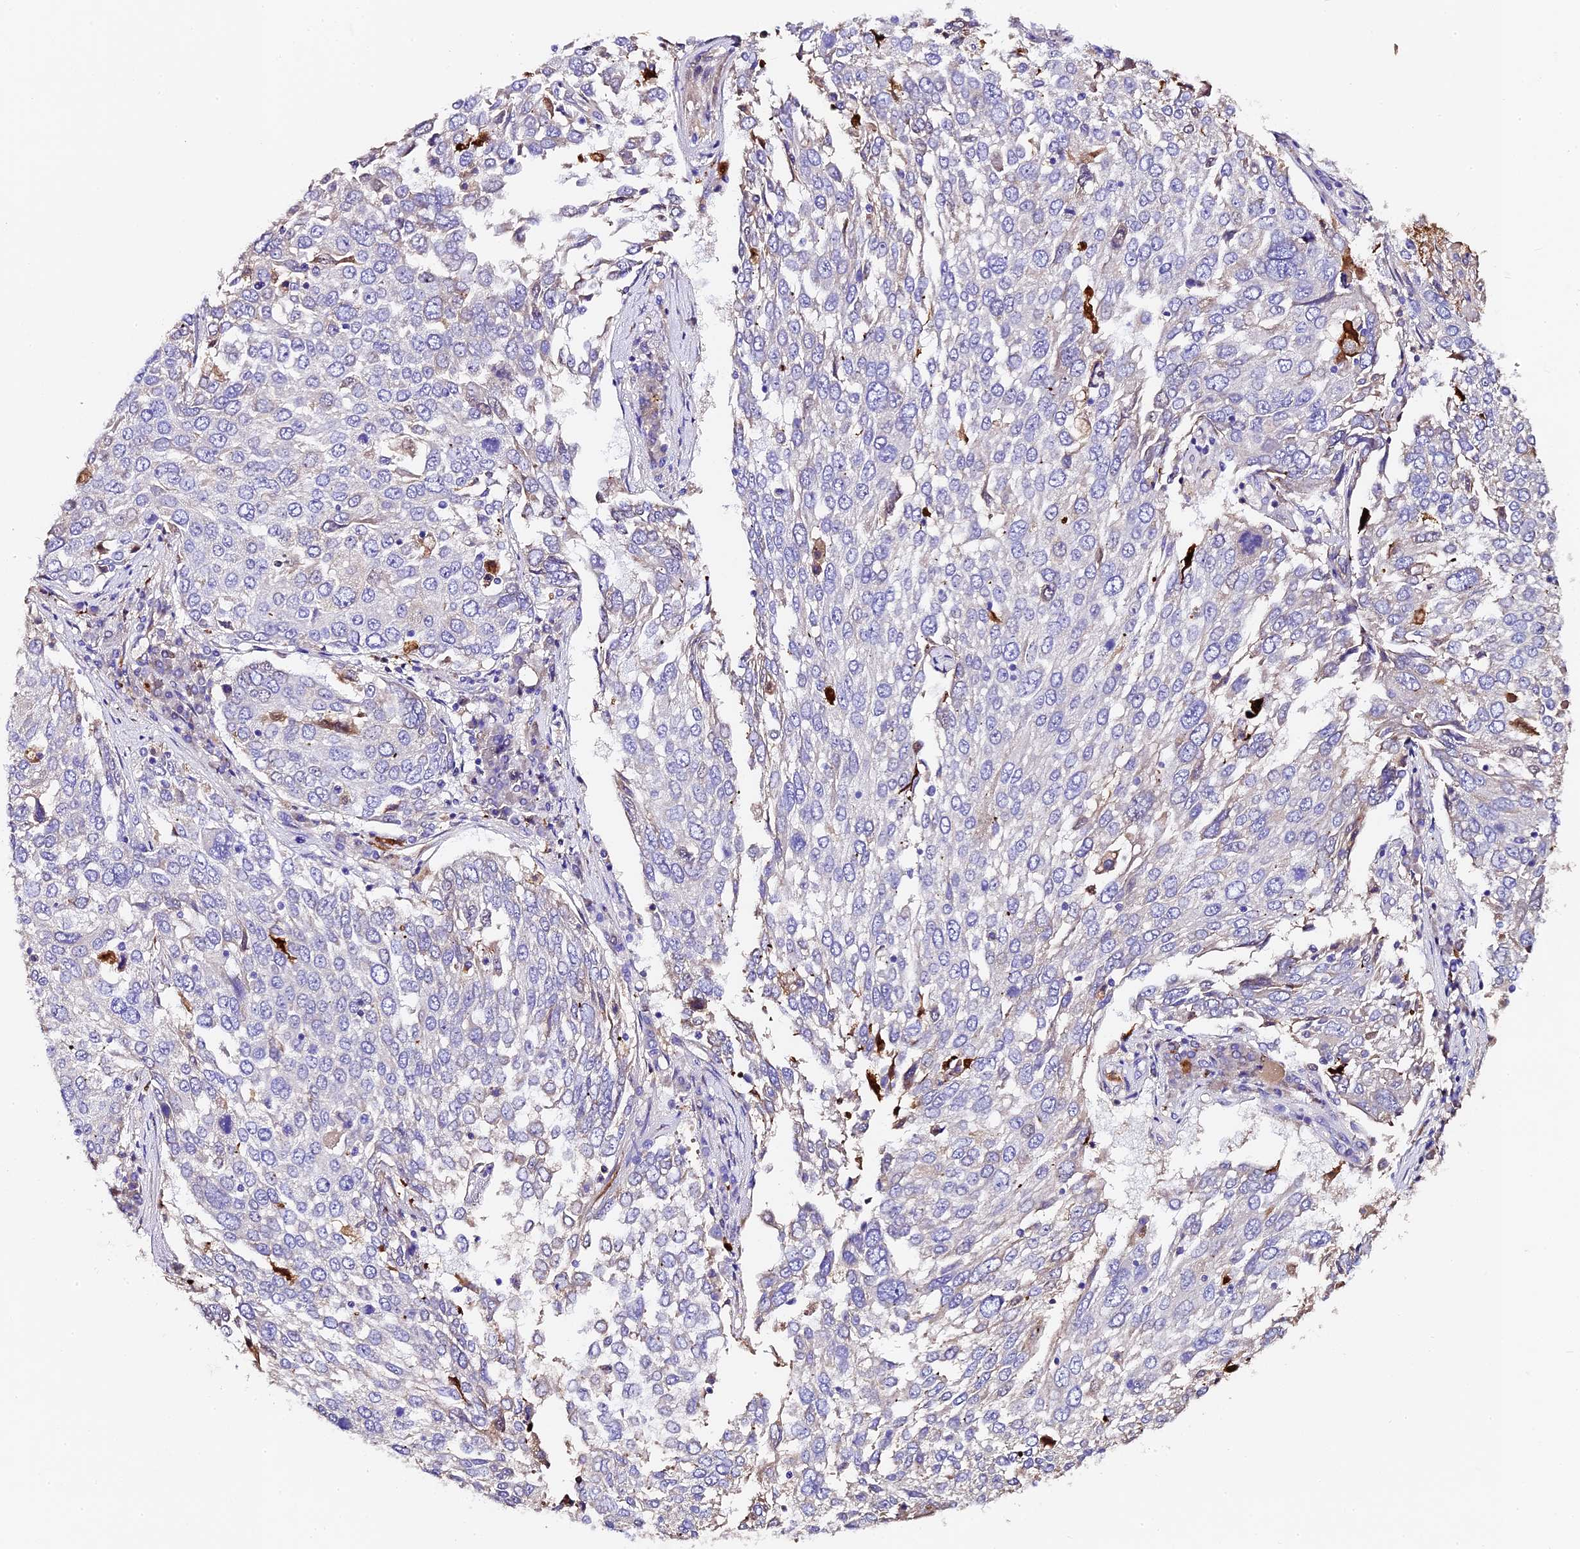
{"staining": {"intensity": "negative", "quantity": "none", "location": "none"}, "tissue": "lung cancer", "cell_type": "Tumor cells", "image_type": "cancer", "snomed": [{"axis": "morphology", "description": "Squamous cell carcinoma, NOS"}, {"axis": "topography", "description": "Lung"}], "caption": "Immunohistochemical staining of lung cancer reveals no significant positivity in tumor cells. (Stains: DAB (3,3'-diaminobenzidine) IHC with hematoxylin counter stain, Microscopy: brightfield microscopy at high magnification).", "gene": "FREM3", "patient": {"sex": "male", "age": 65}}